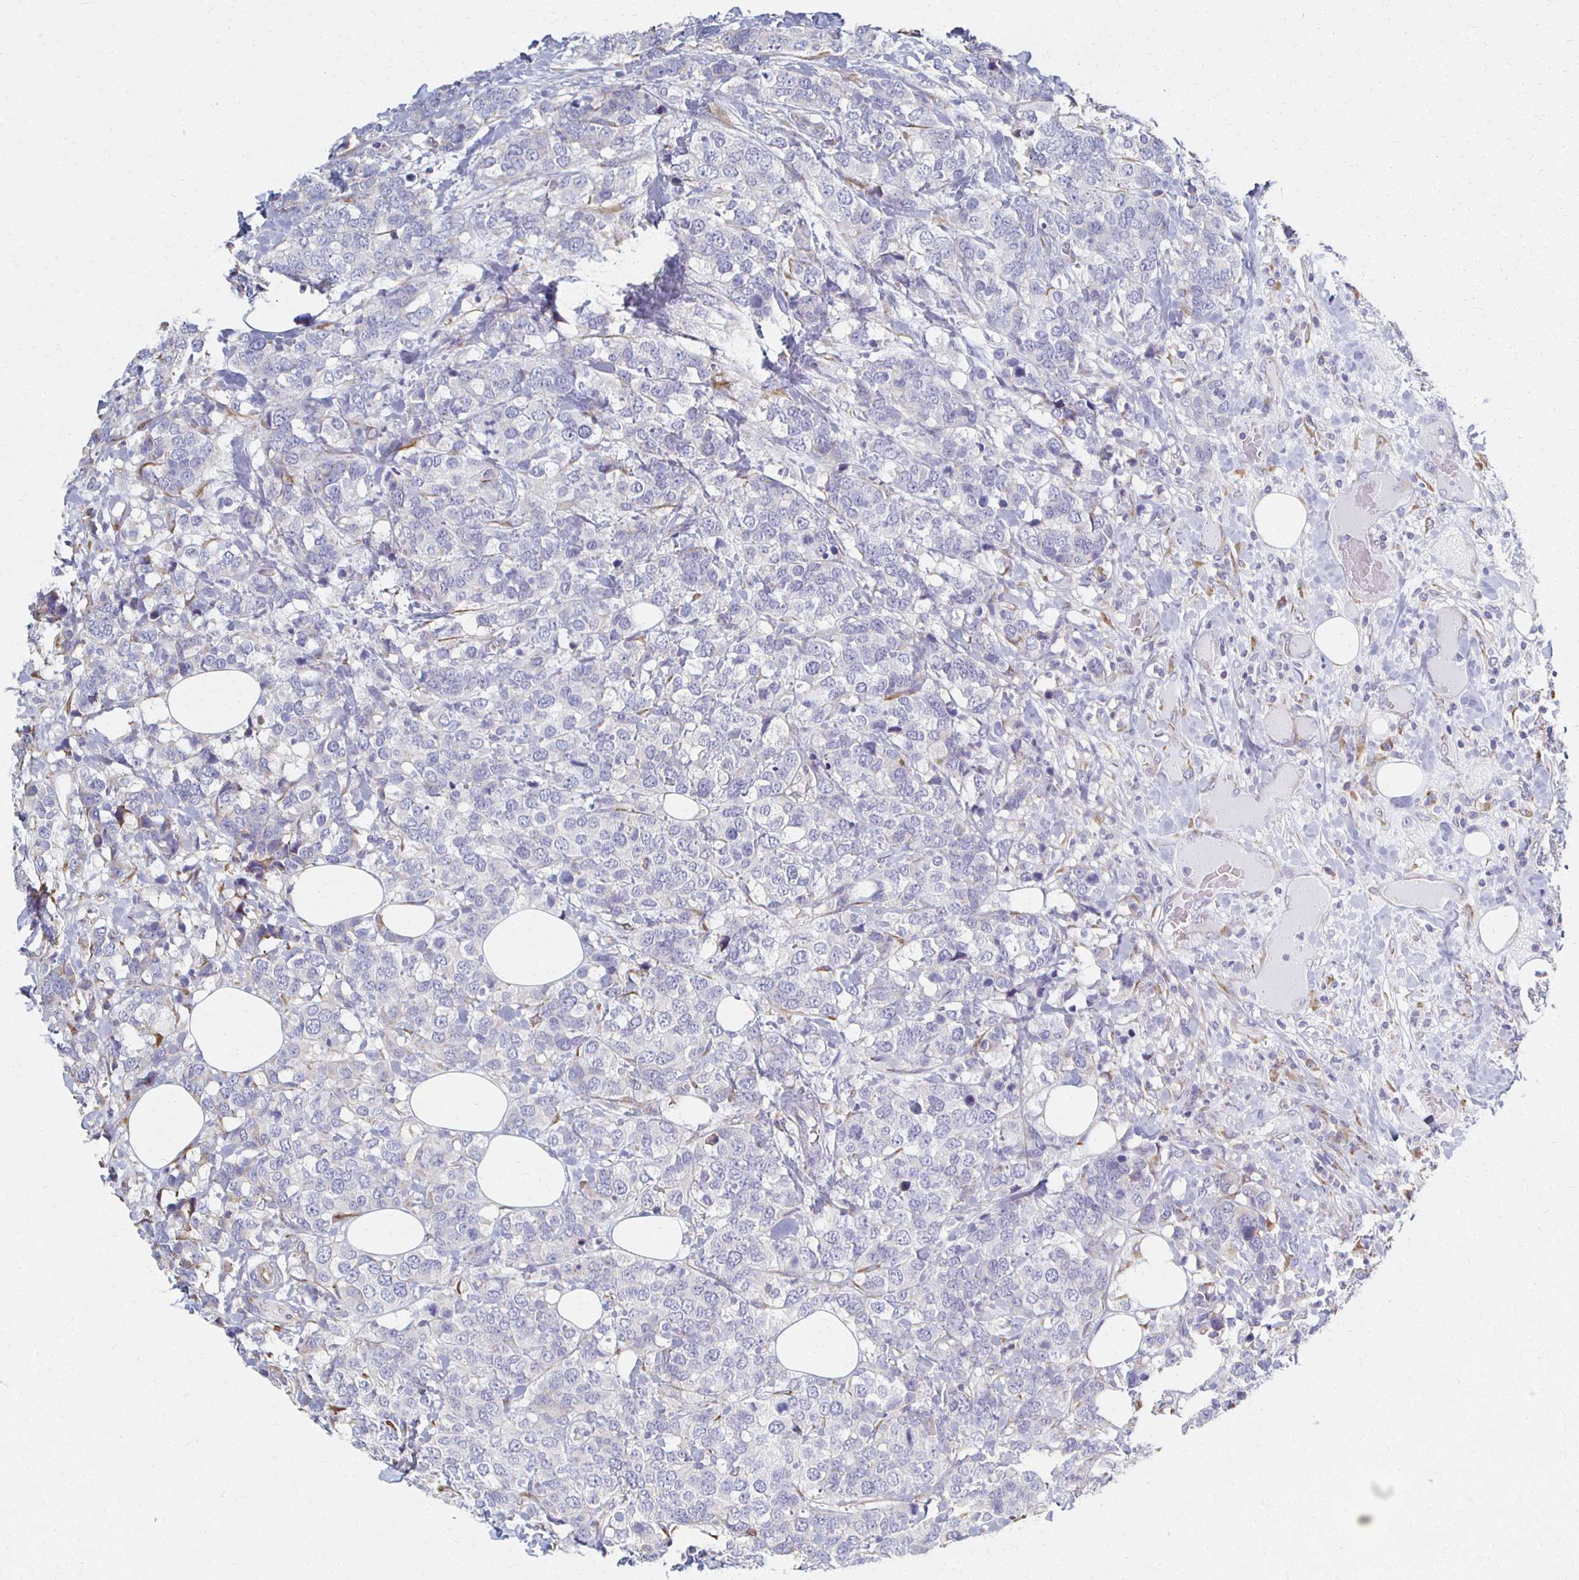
{"staining": {"intensity": "negative", "quantity": "none", "location": "none"}, "tissue": "breast cancer", "cell_type": "Tumor cells", "image_type": "cancer", "snomed": [{"axis": "morphology", "description": "Lobular carcinoma"}, {"axis": "topography", "description": "Breast"}], "caption": "Breast cancer was stained to show a protein in brown. There is no significant positivity in tumor cells.", "gene": "ATP1A3", "patient": {"sex": "female", "age": 59}}